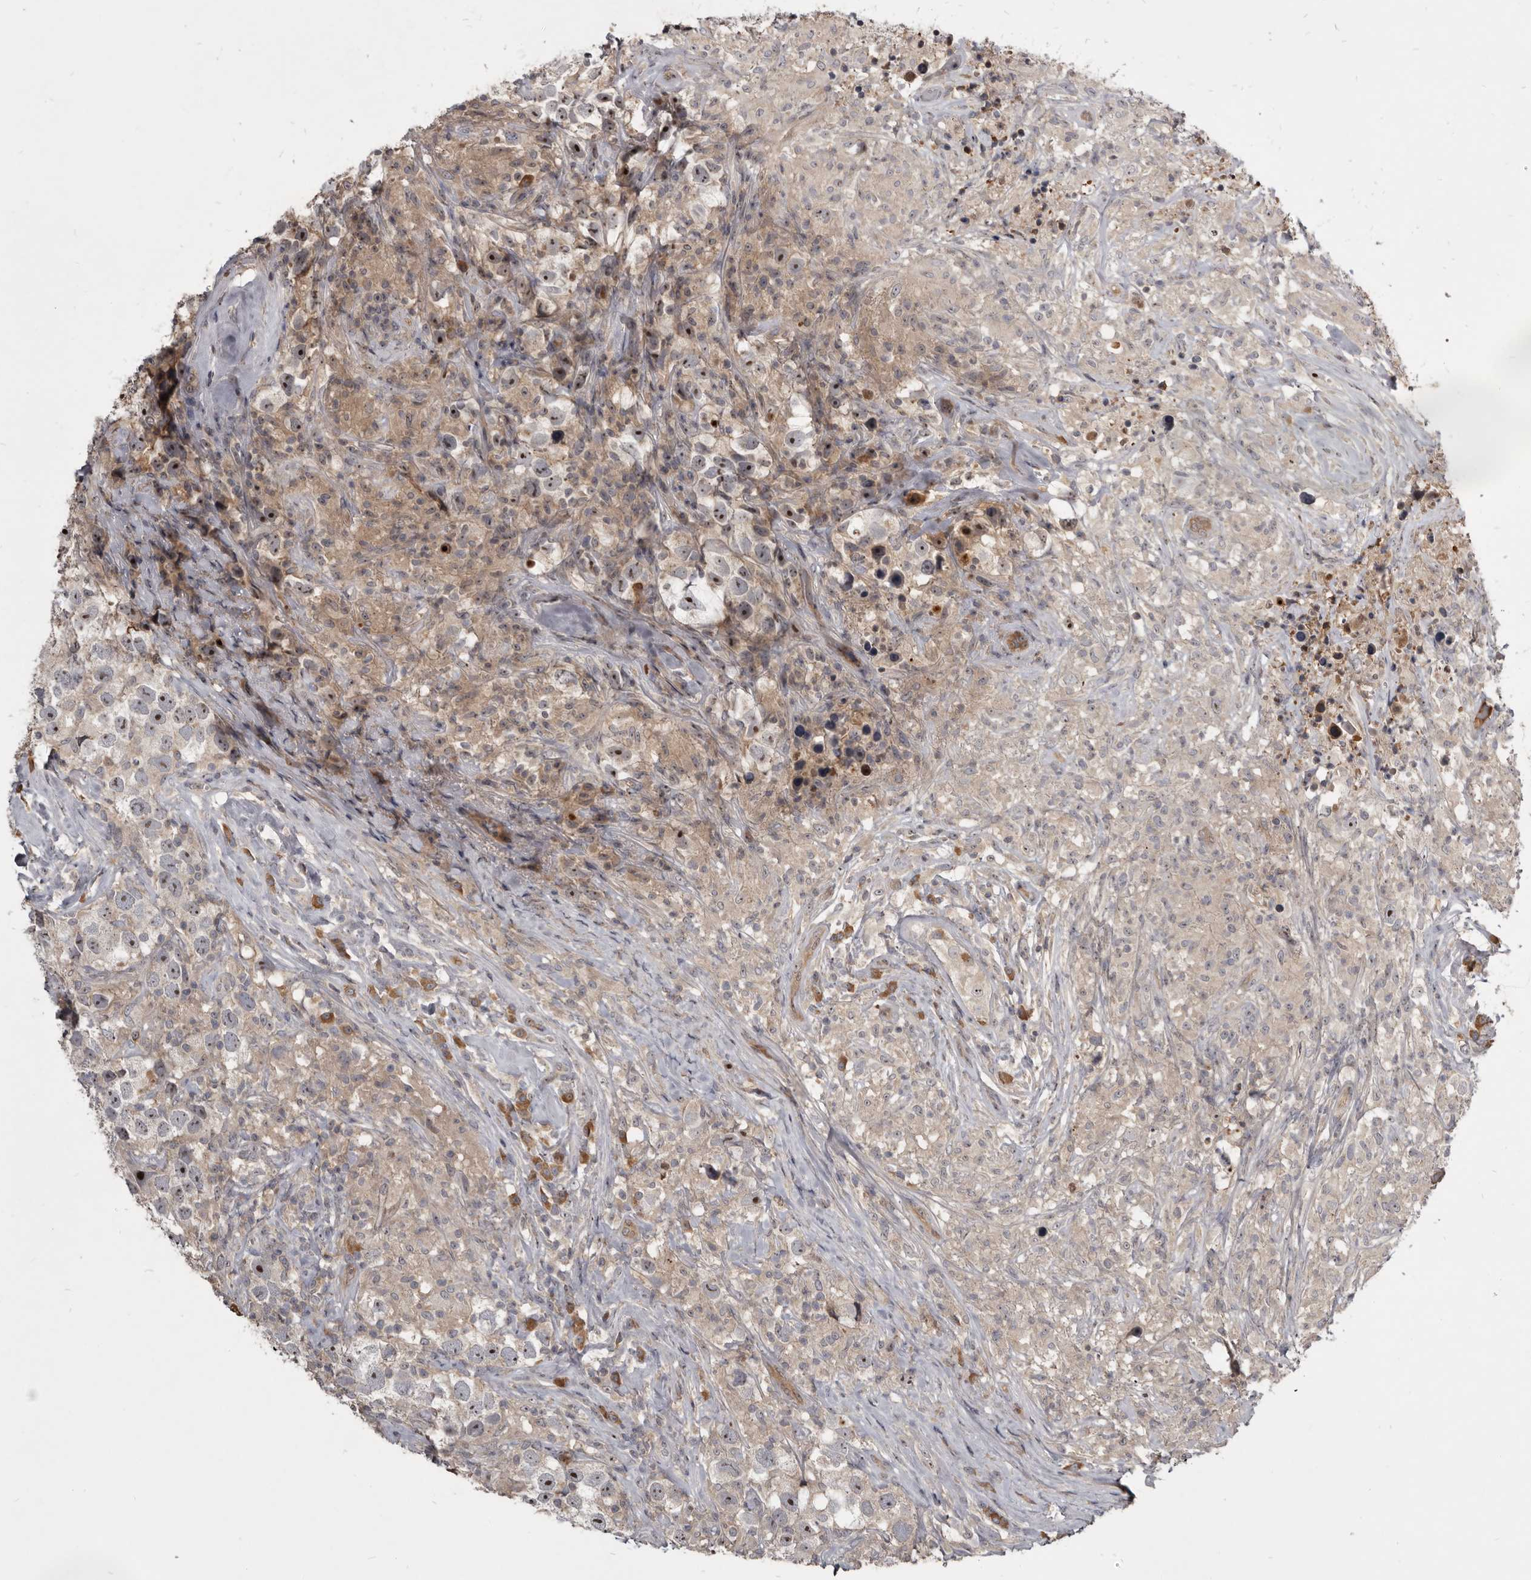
{"staining": {"intensity": "moderate", "quantity": "25%-75%", "location": "nuclear"}, "tissue": "testis cancer", "cell_type": "Tumor cells", "image_type": "cancer", "snomed": [{"axis": "morphology", "description": "Seminoma, NOS"}, {"axis": "topography", "description": "Testis"}], "caption": "Seminoma (testis) stained with a protein marker shows moderate staining in tumor cells.", "gene": "TTC39A", "patient": {"sex": "male", "age": 49}}